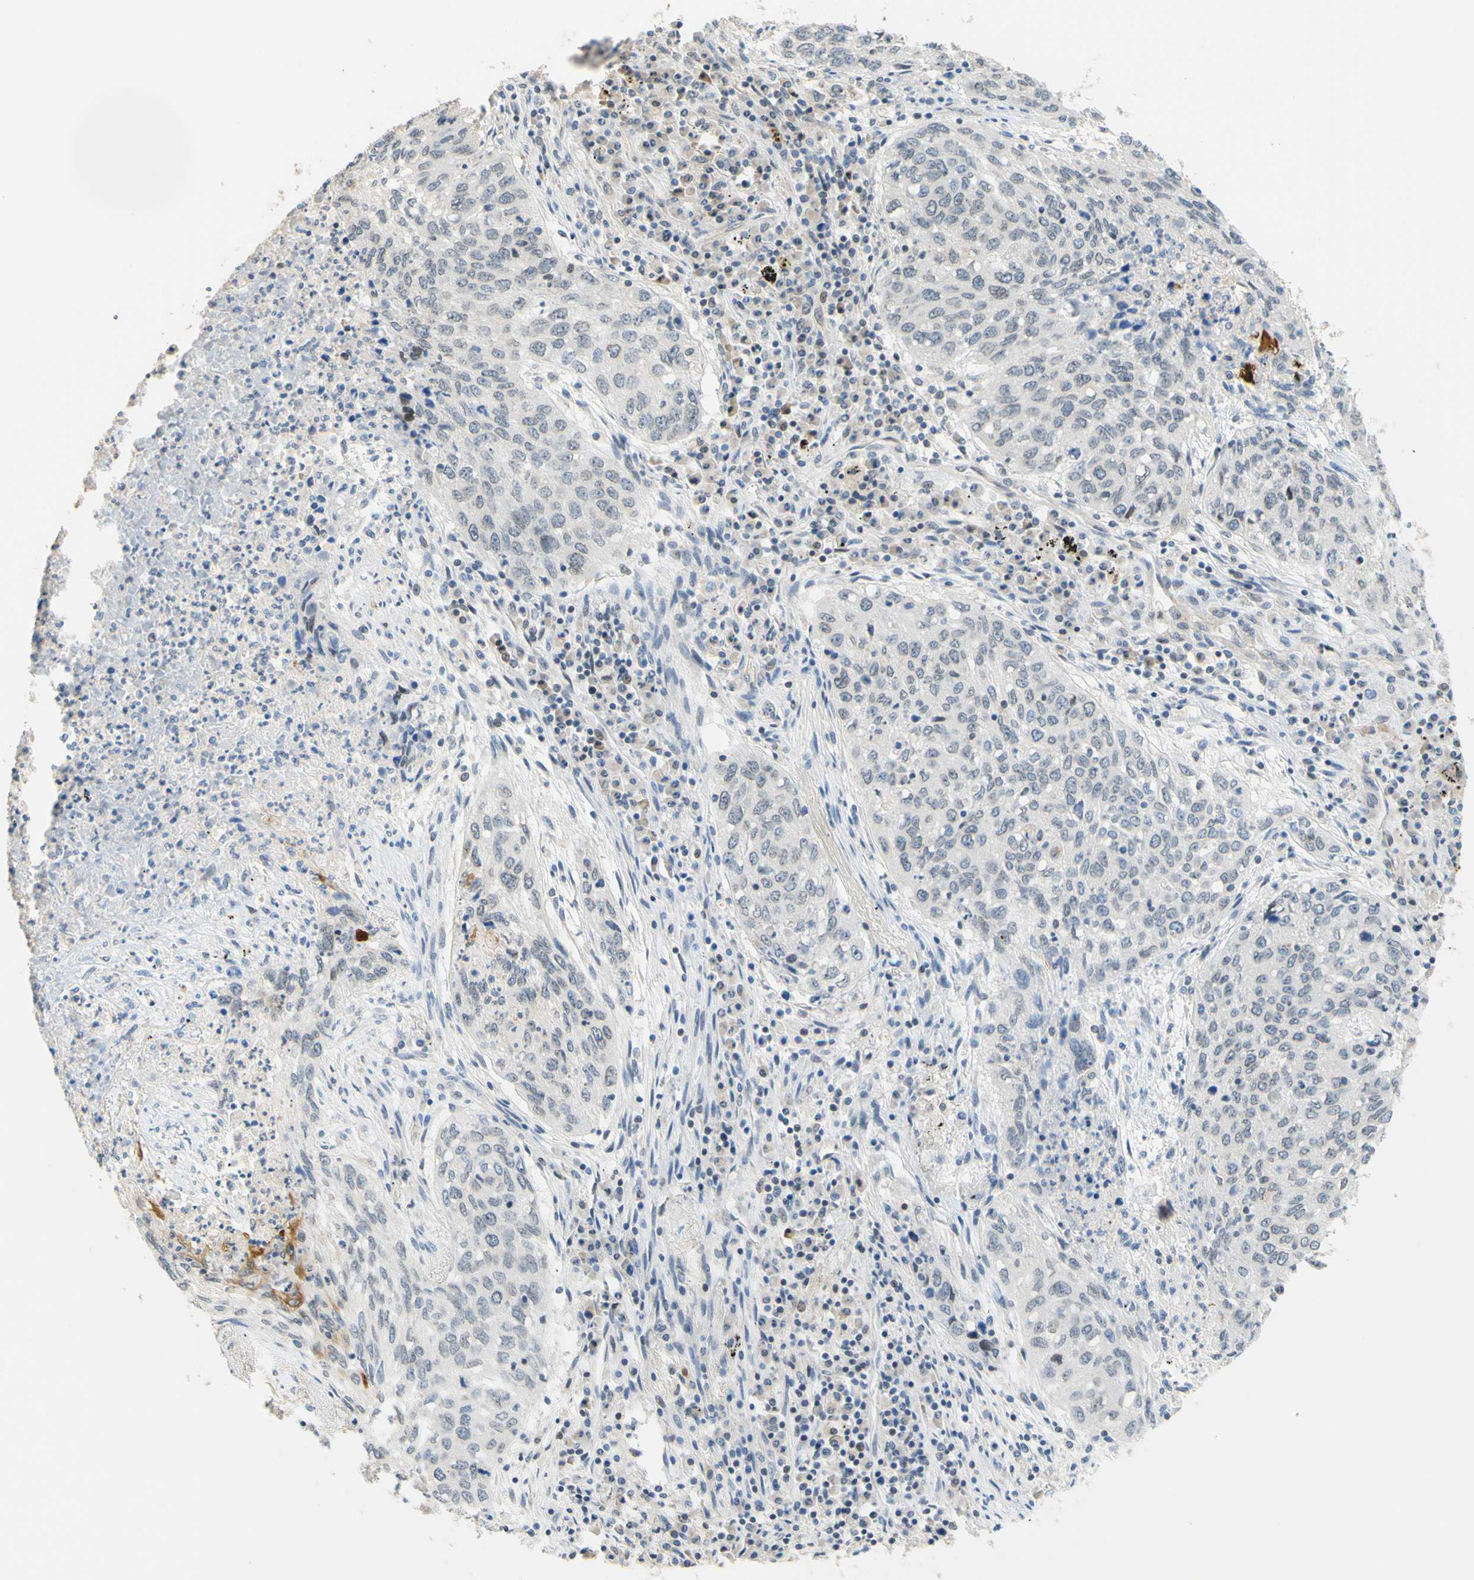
{"staining": {"intensity": "negative", "quantity": "none", "location": "none"}, "tissue": "lung cancer", "cell_type": "Tumor cells", "image_type": "cancer", "snomed": [{"axis": "morphology", "description": "Squamous cell carcinoma, NOS"}, {"axis": "topography", "description": "Lung"}], "caption": "Immunohistochemical staining of squamous cell carcinoma (lung) reveals no significant expression in tumor cells. Brightfield microscopy of IHC stained with DAB (3,3'-diaminobenzidine) (brown) and hematoxylin (blue), captured at high magnification.", "gene": "C2CD2L", "patient": {"sex": "female", "age": 63}}